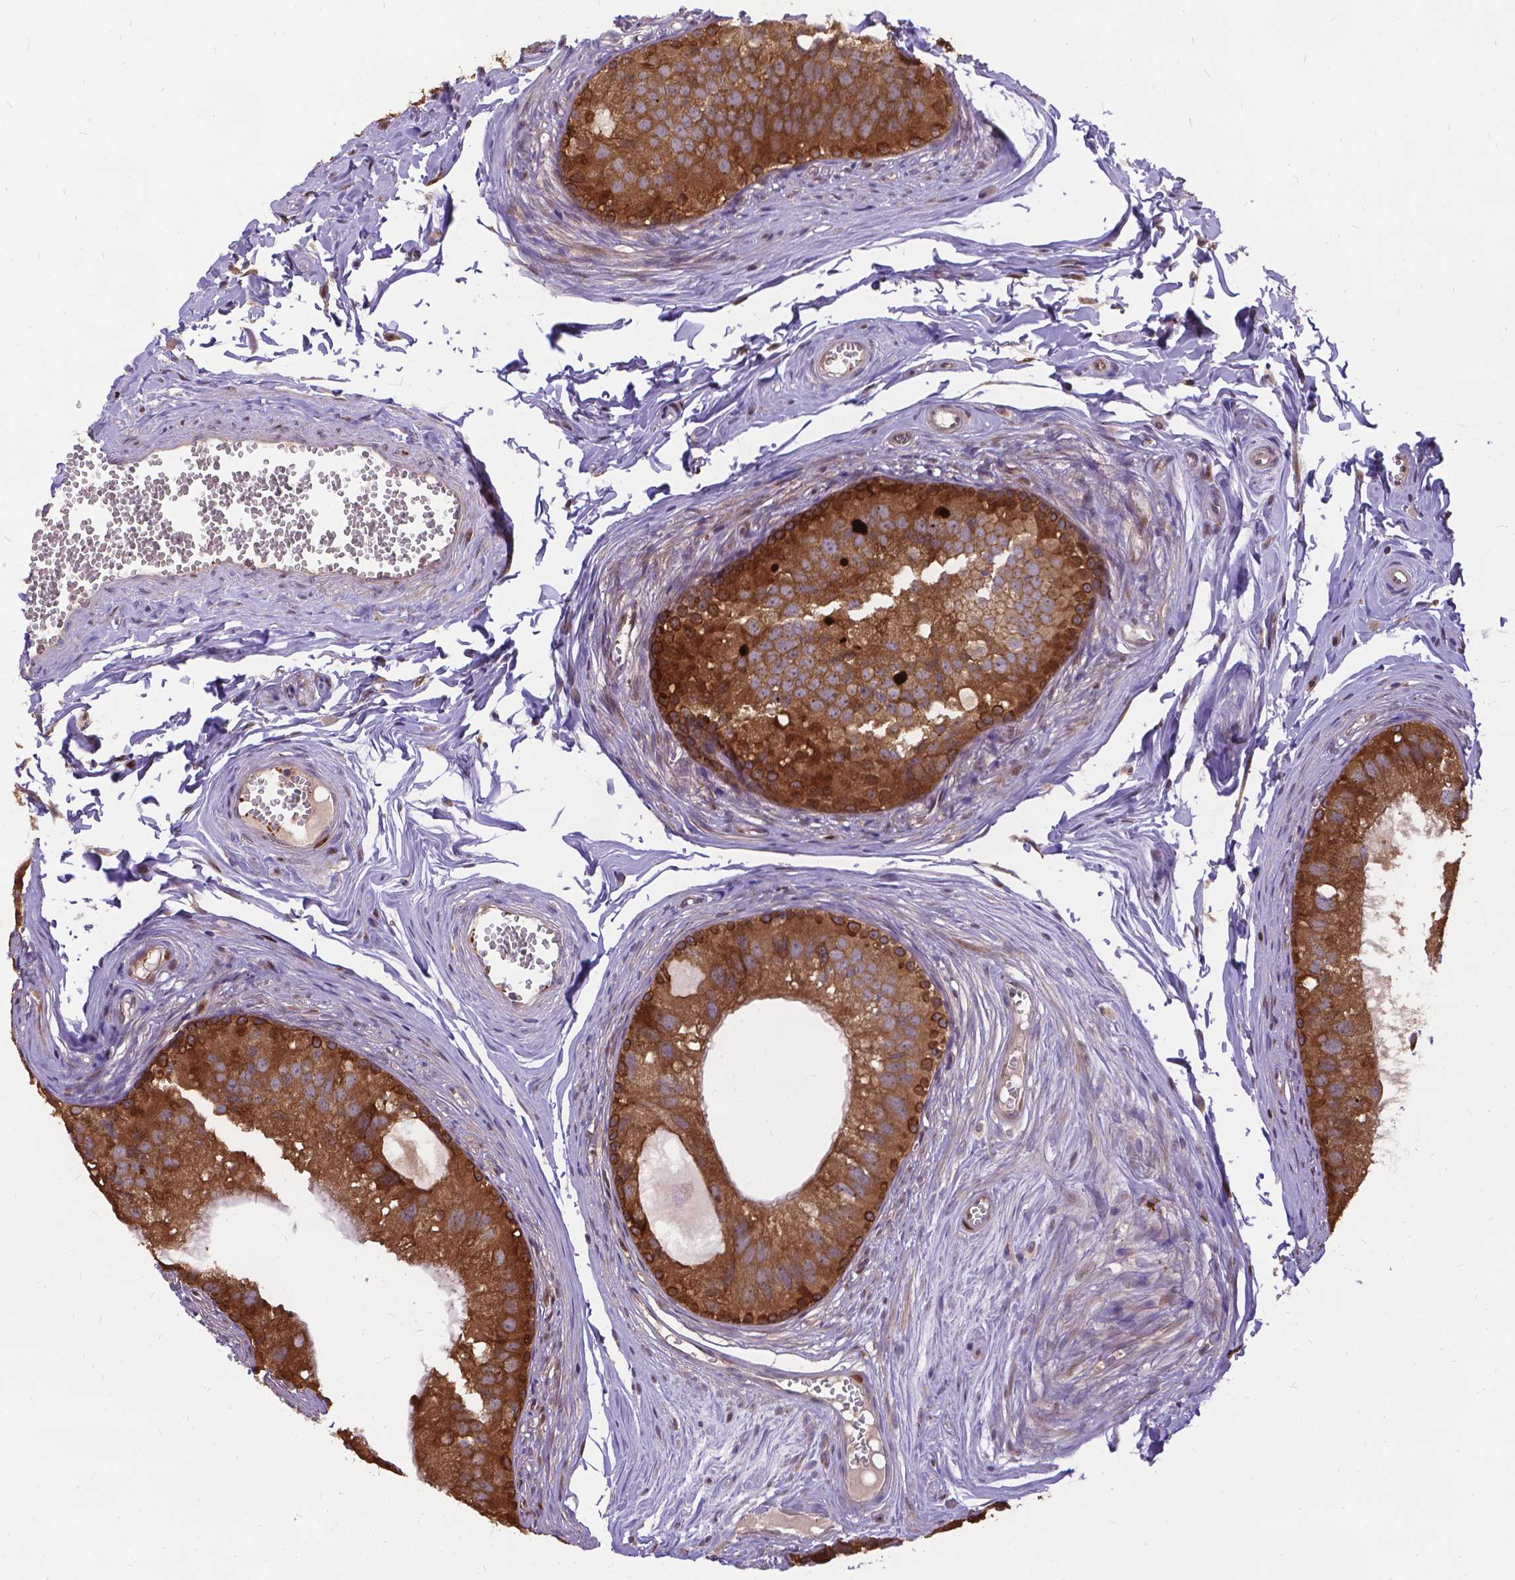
{"staining": {"intensity": "strong", "quantity": ">75%", "location": "cytoplasmic/membranous"}, "tissue": "epididymis", "cell_type": "Glandular cells", "image_type": "normal", "snomed": [{"axis": "morphology", "description": "Normal tissue, NOS"}, {"axis": "topography", "description": "Epididymis"}], "caption": "Normal epididymis displays strong cytoplasmic/membranous staining in about >75% of glandular cells, visualized by immunohistochemistry. (IHC, brightfield microscopy, high magnification).", "gene": "DENND6A", "patient": {"sex": "male", "age": 45}}